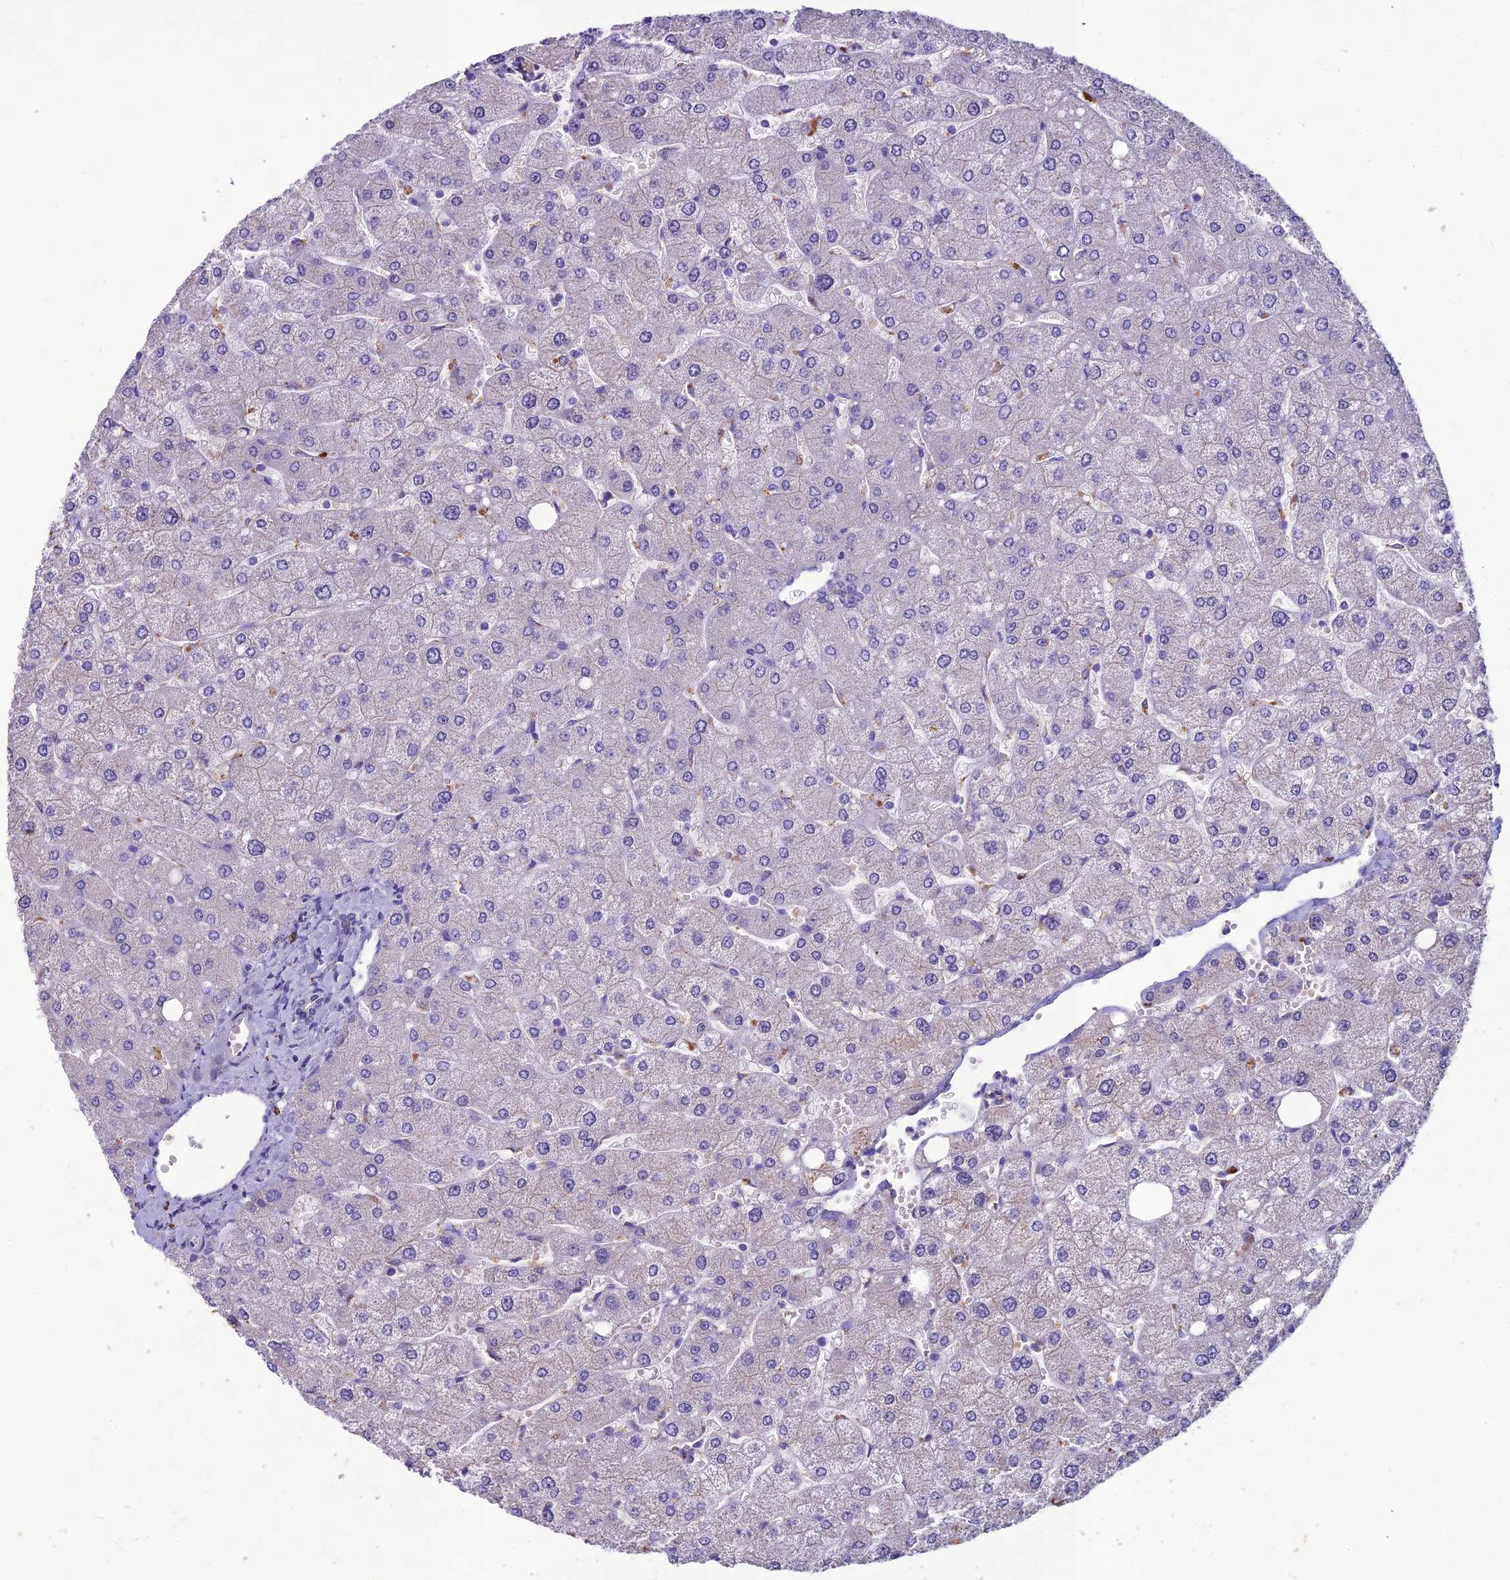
{"staining": {"intensity": "negative", "quantity": "none", "location": "none"}, "tissue": "liver", "cell_type": "Cholangiocytes", "image_type": "normal", "snomed": [{"axis": "morphology", "description": "Normal tissue, NOS"}, {"axis": "topography", "description": "Liver"}], "caption": "An immunohistochemistry micrograph of normal liver is shown. There is no staining in cholangiocytes of liver.", "gene": "IFT172", "patient": {"sex": "male", "age": 55}}